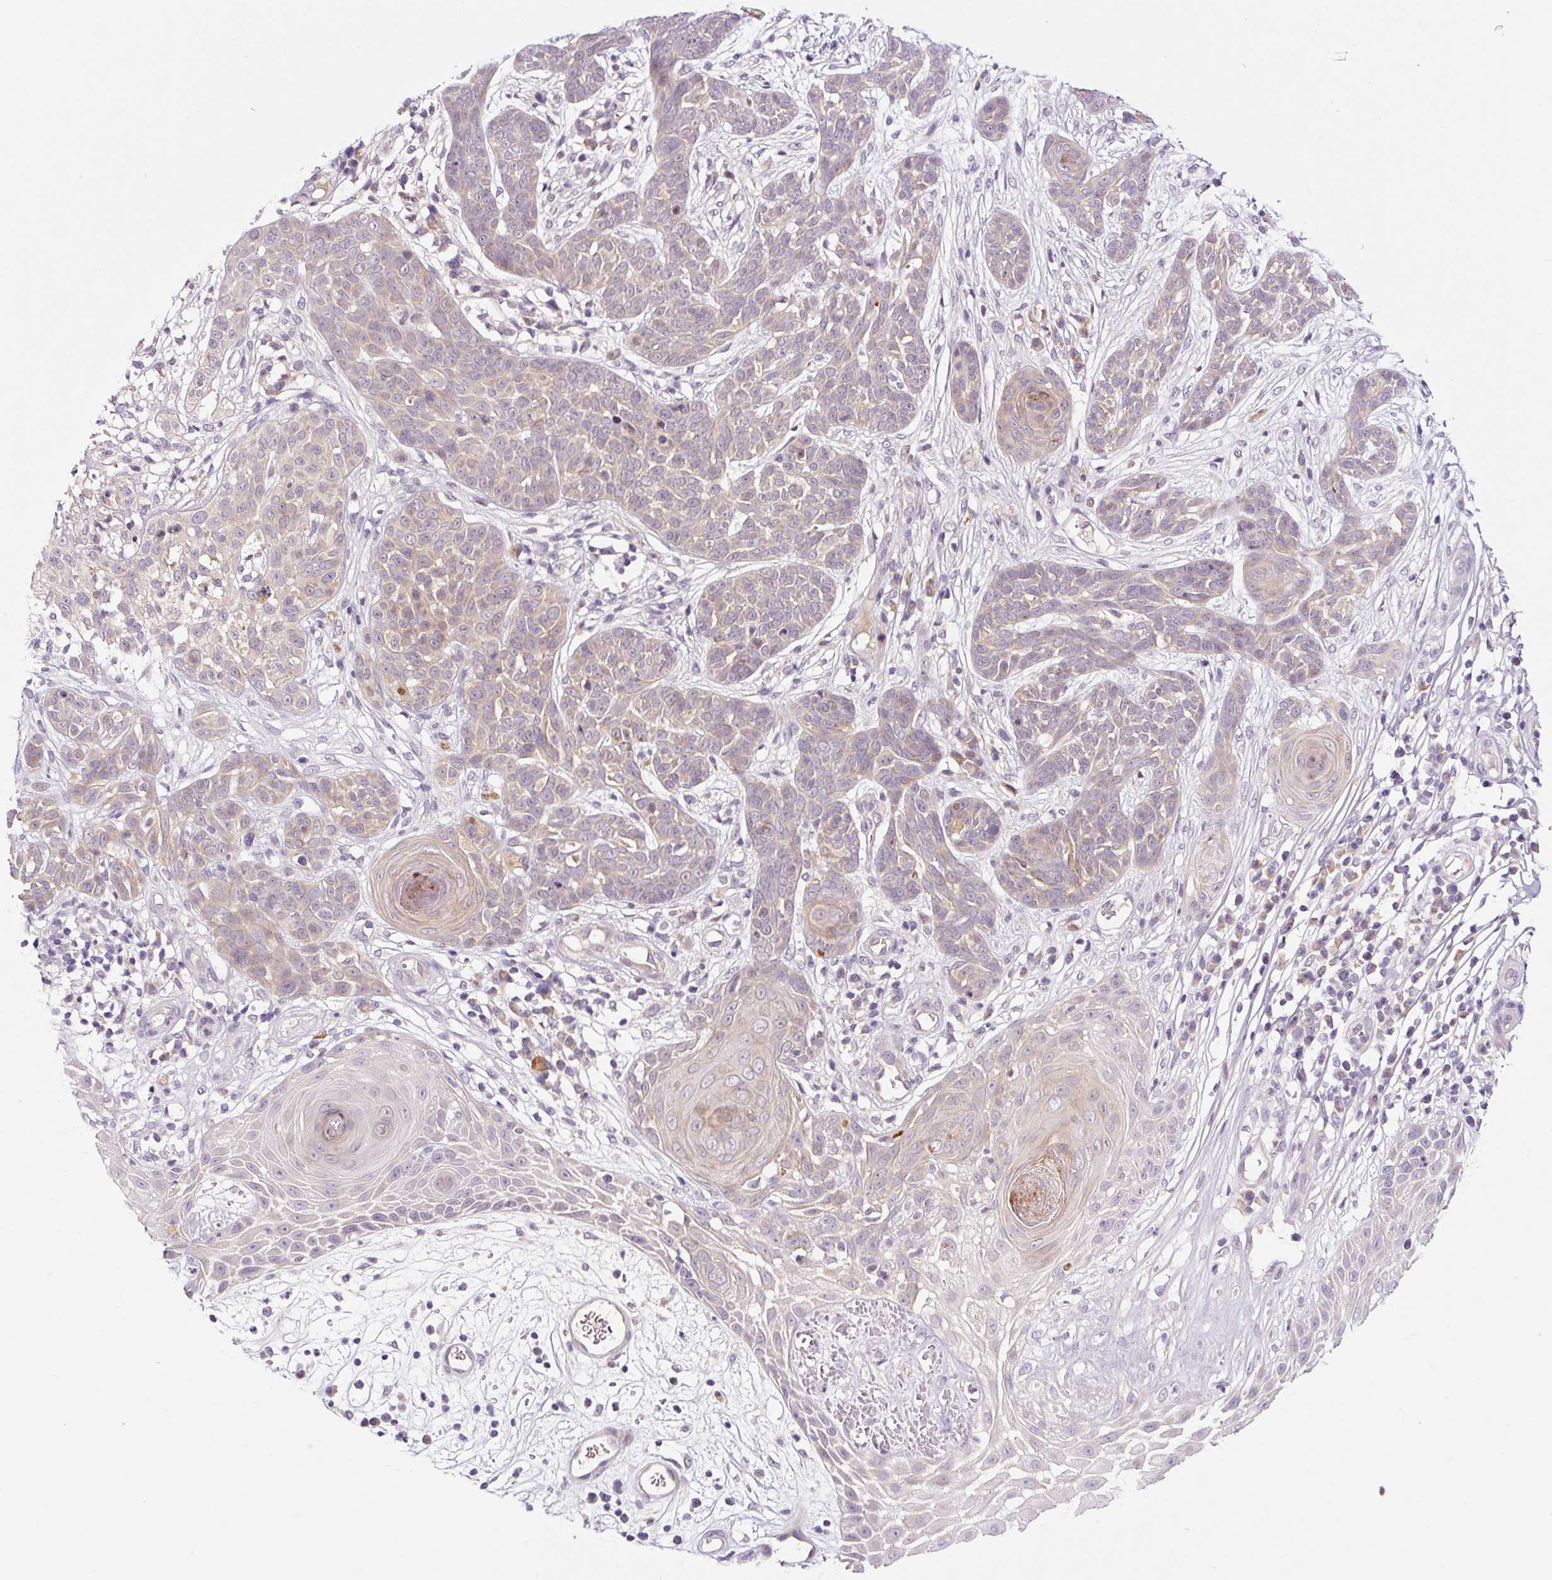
{"staining": {"intensity": "weak", "quantity": "<25%", "location": "cytoplasmic/membranous"}, "tissue": "skin cancer", "cell_type": "Tumor cells", "image_type": "cancer", "snomed": [{"axis": "morphology", "description": "Basal cell carcinoma"}, {"axis": "topography", "description": "Skin"}, {"axis": "topography", "description": "Skin, foot"}], "caption": "A histopathology image of human skin cancer (basal cell carcinoma) is negative for staining in tumor cells.", "gene": "PRKAA2", "patient": {"sex": "female", "age": 86}}